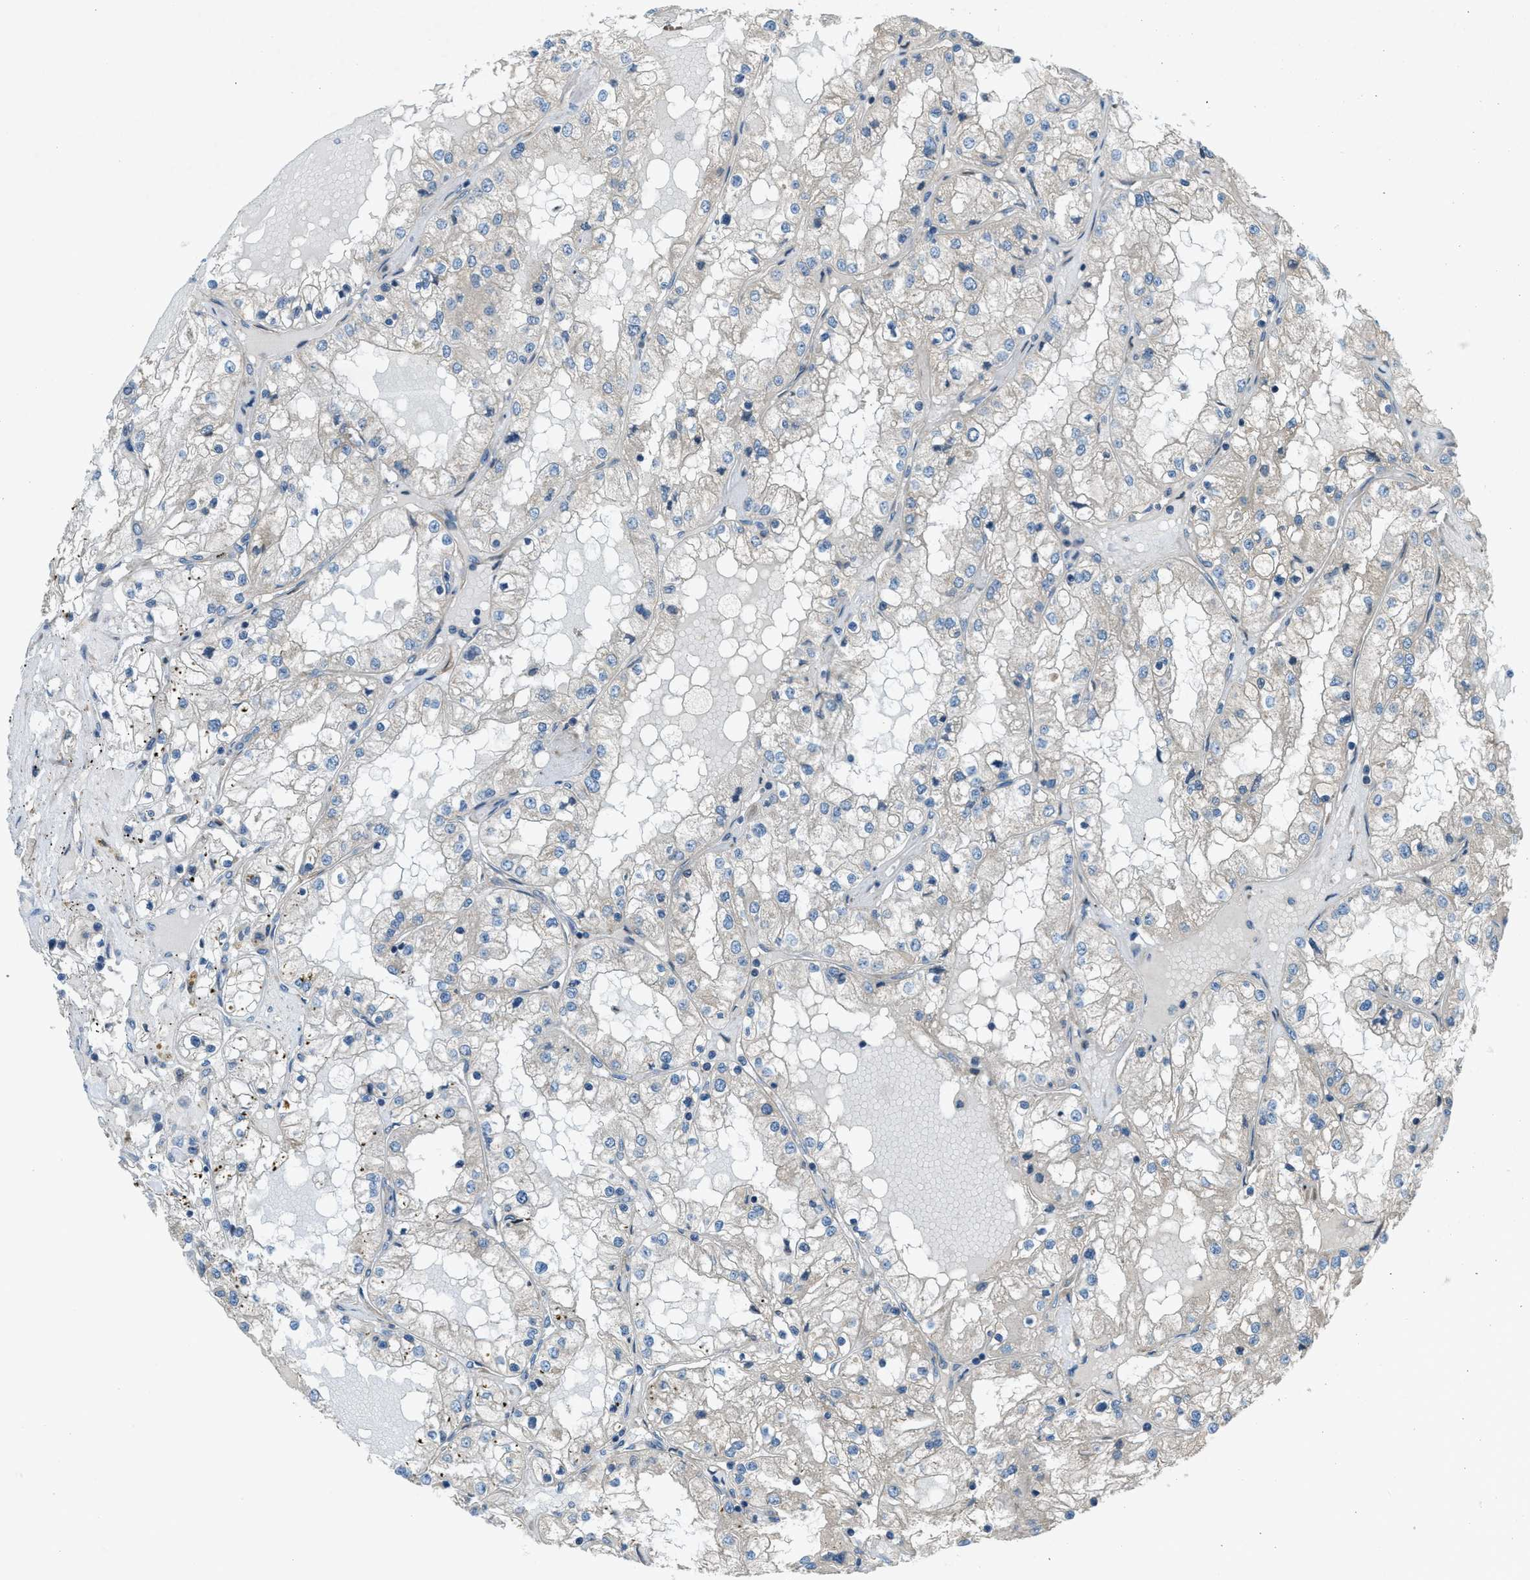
{"staining": {"intensity": "negative", "quantity": "none", "location": "none"}, "tissue": "renal cancer", "cell_type": "Tumor cells", "image_type": "cancer", "snomed": [{"axis": "morphology", "description": "Adenocarcinoma, NOS"}, {"axis": "topography", "description": "Kidney"}], "caption": "There is no significant expression in tumor cells of adenocarcinoma (renal).", "gene": "VEZT", "patient": {"sex": "male", "age": 68}}